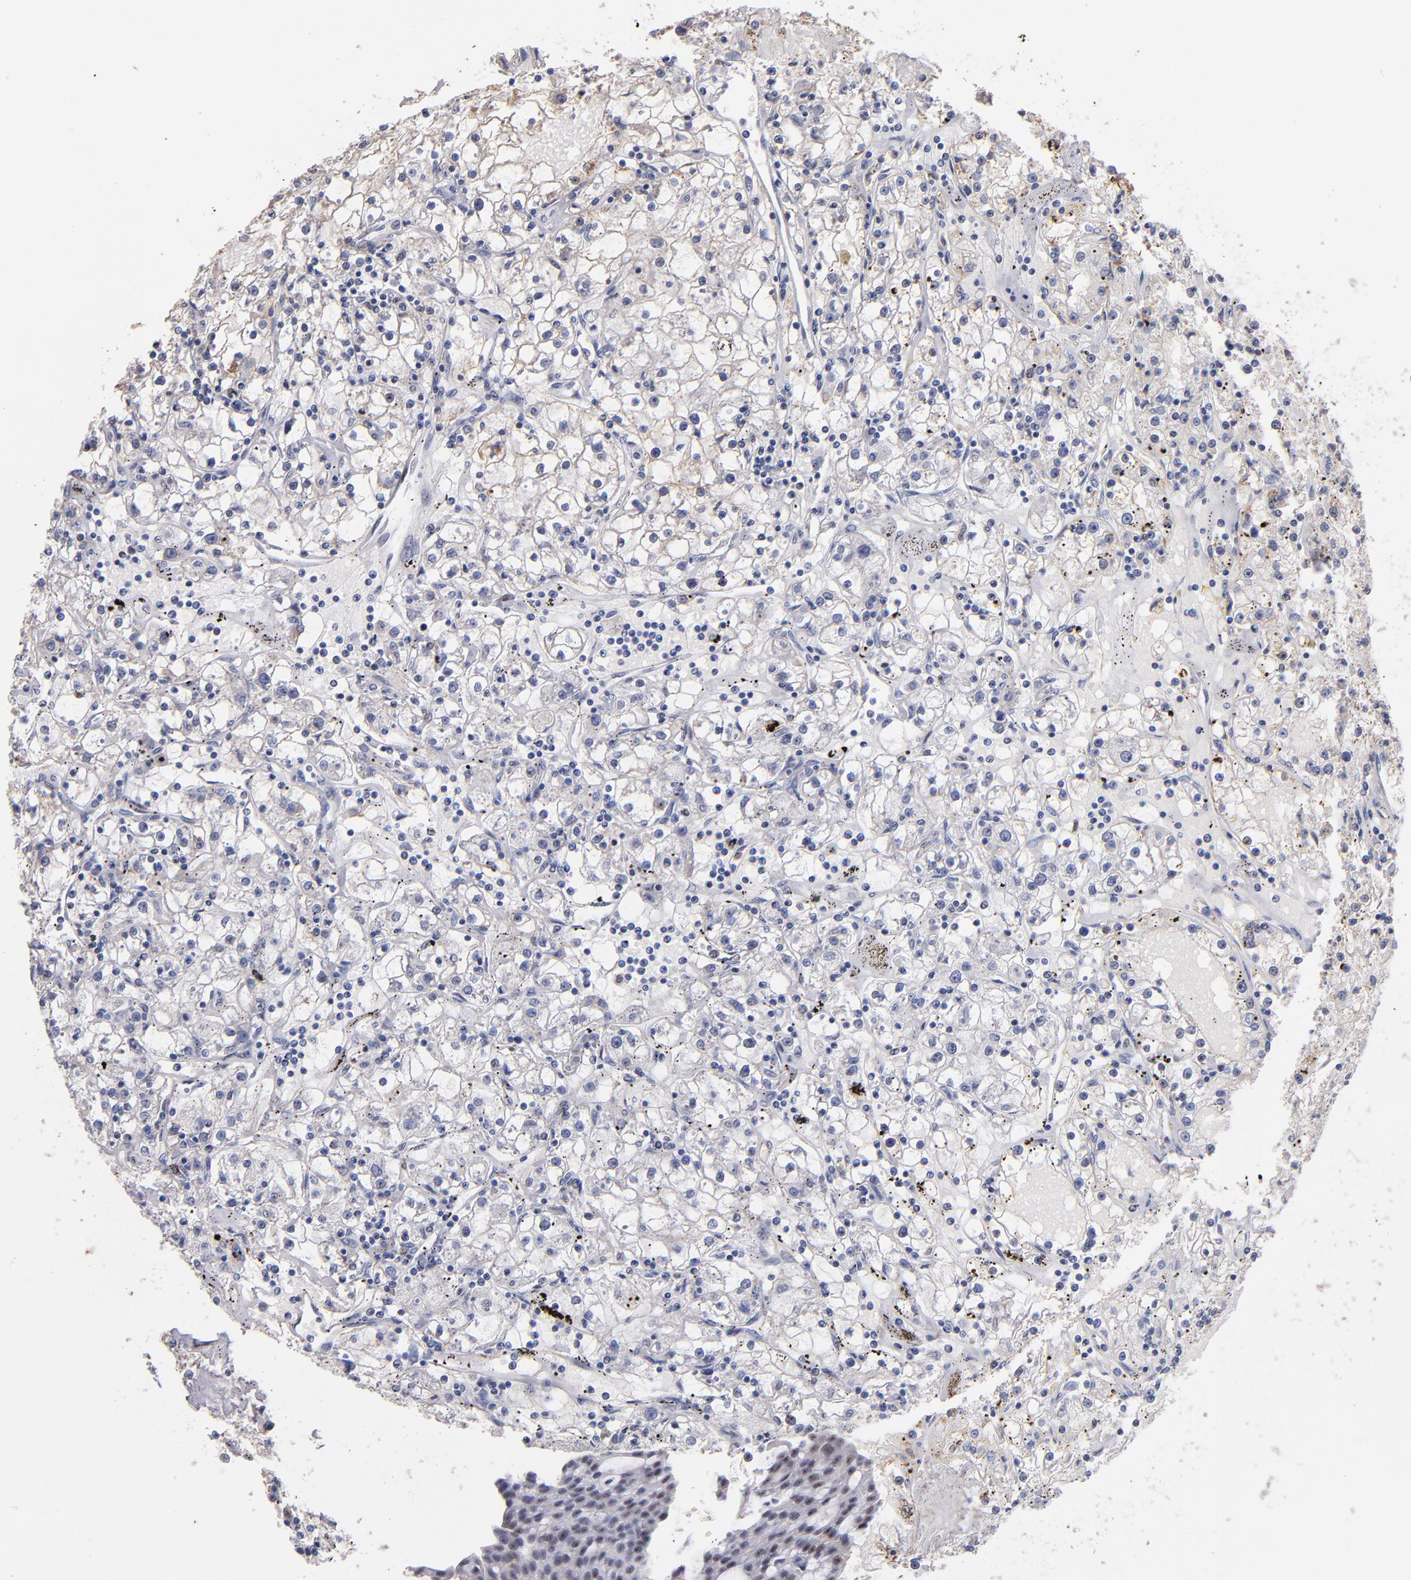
{"staining": {"intensity": "negative", "quantity": "none", "location": "none"}, "tissue": "renal cancer", "cell_type": "Tumor cells", "image_type": "cancer", "snomed": [{"axis": "morphology", "description": "Adenocarcinoma, NOS"}, {"axis": "topography", "description": "Kidney"}], "caption": "Immunohistochemical staining of renal adenocarcinoma exhibits no significant staining in tumor cells. (DAB (3,3'-diaminobenzidine) IHC, high magnification).", "gene": "RAF1", "patient": {"sex": "male", "age": 56}}